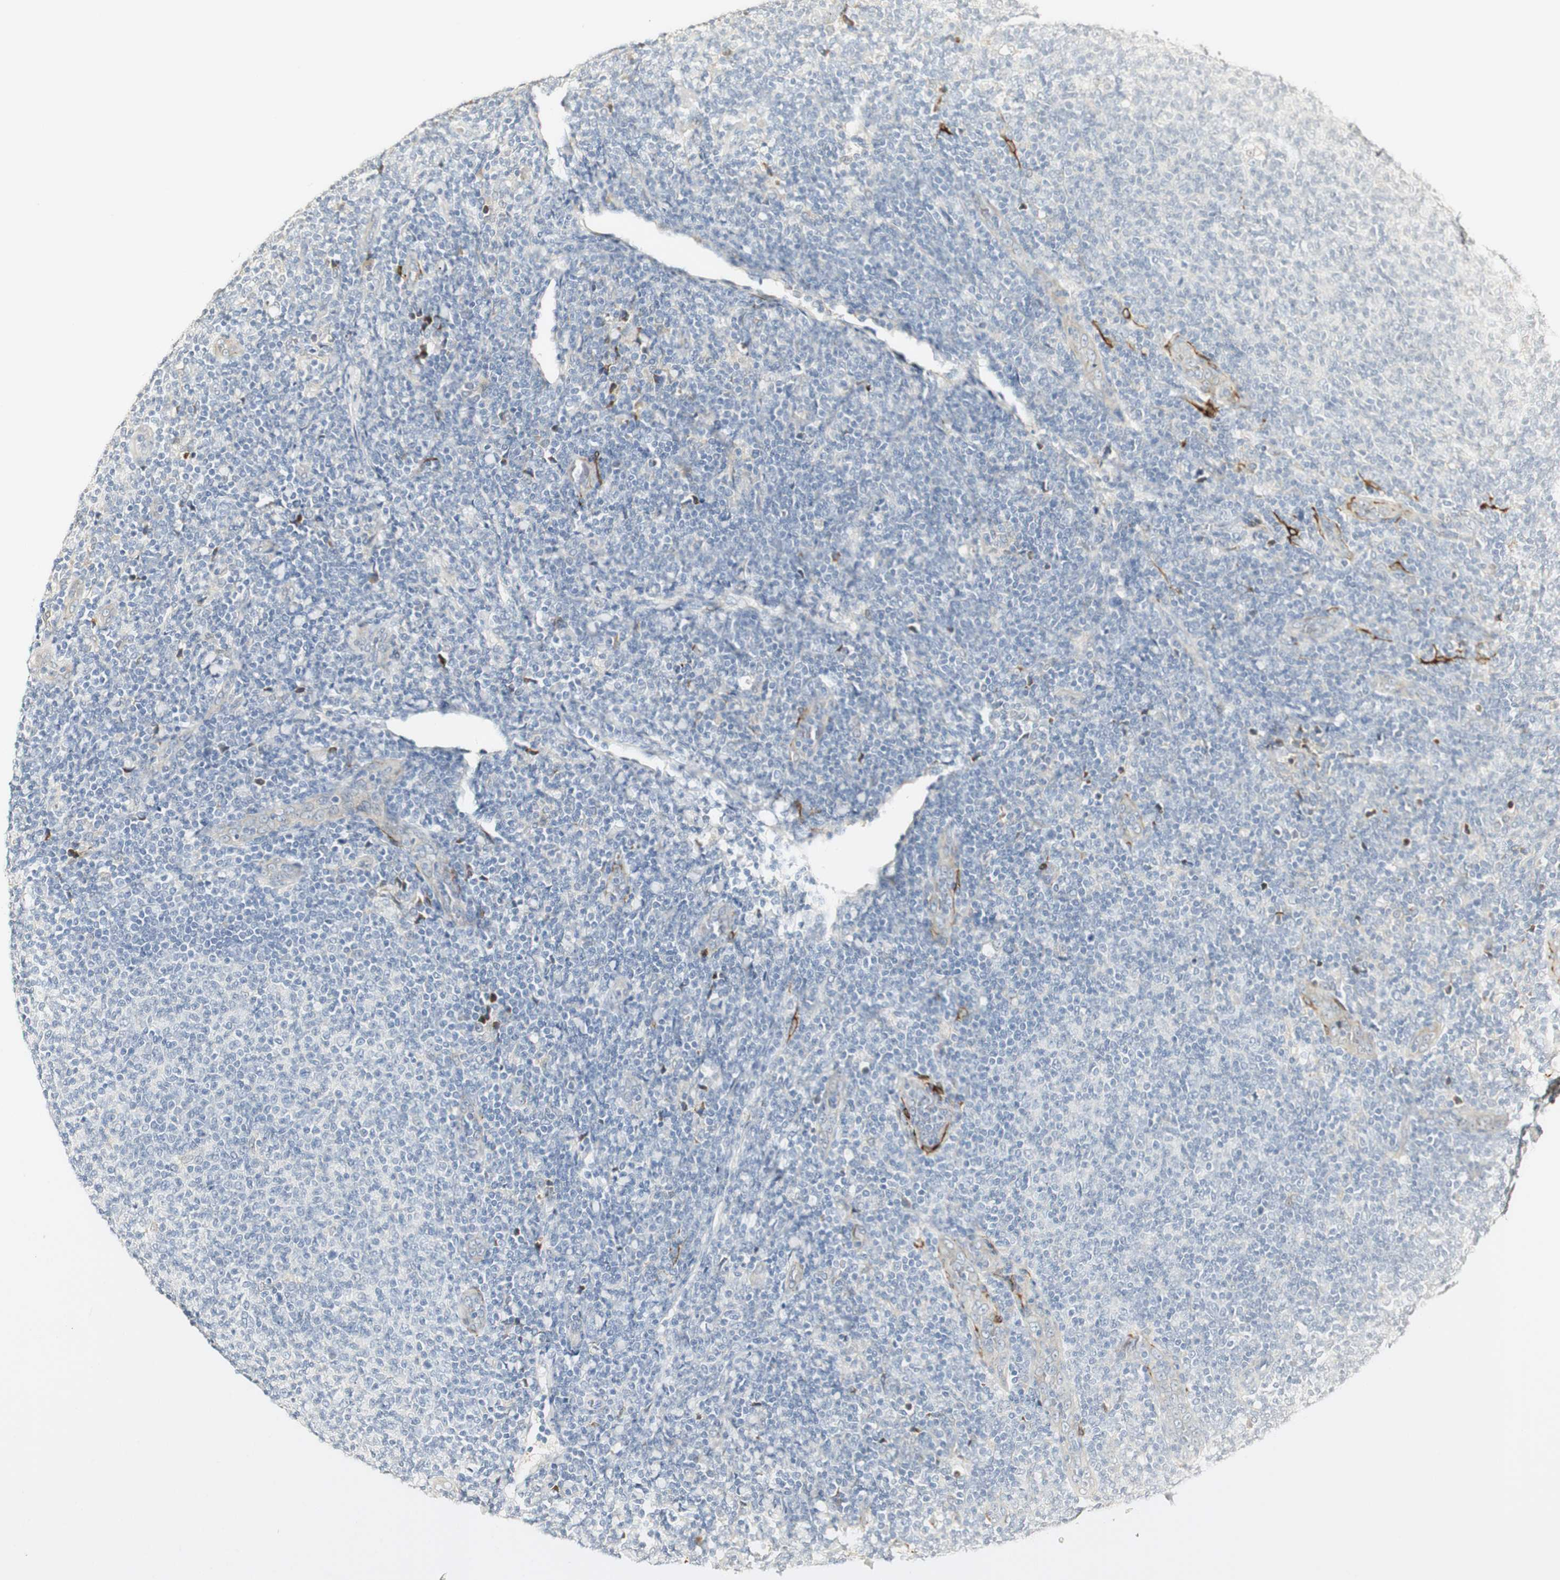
{"staining": {"intensity": "negative", "quantity": "none", "location": "none"}, "tissue": "lymphoma", "cell_type": "Tumor cells", "image_type": "cancer", "snomed": [{"axis": "morphology", "description": "Malignant lymphoma, non-Hodgkin's type, Low grade"}, {"axis": "topography", "description": "Lymph node"}], "caption": "Immunohistochemical staining of human lymphoma displays no significant staining in tumor cells.", "gene": "FMO3", "patient": {"sex": "male", "age": 66}}